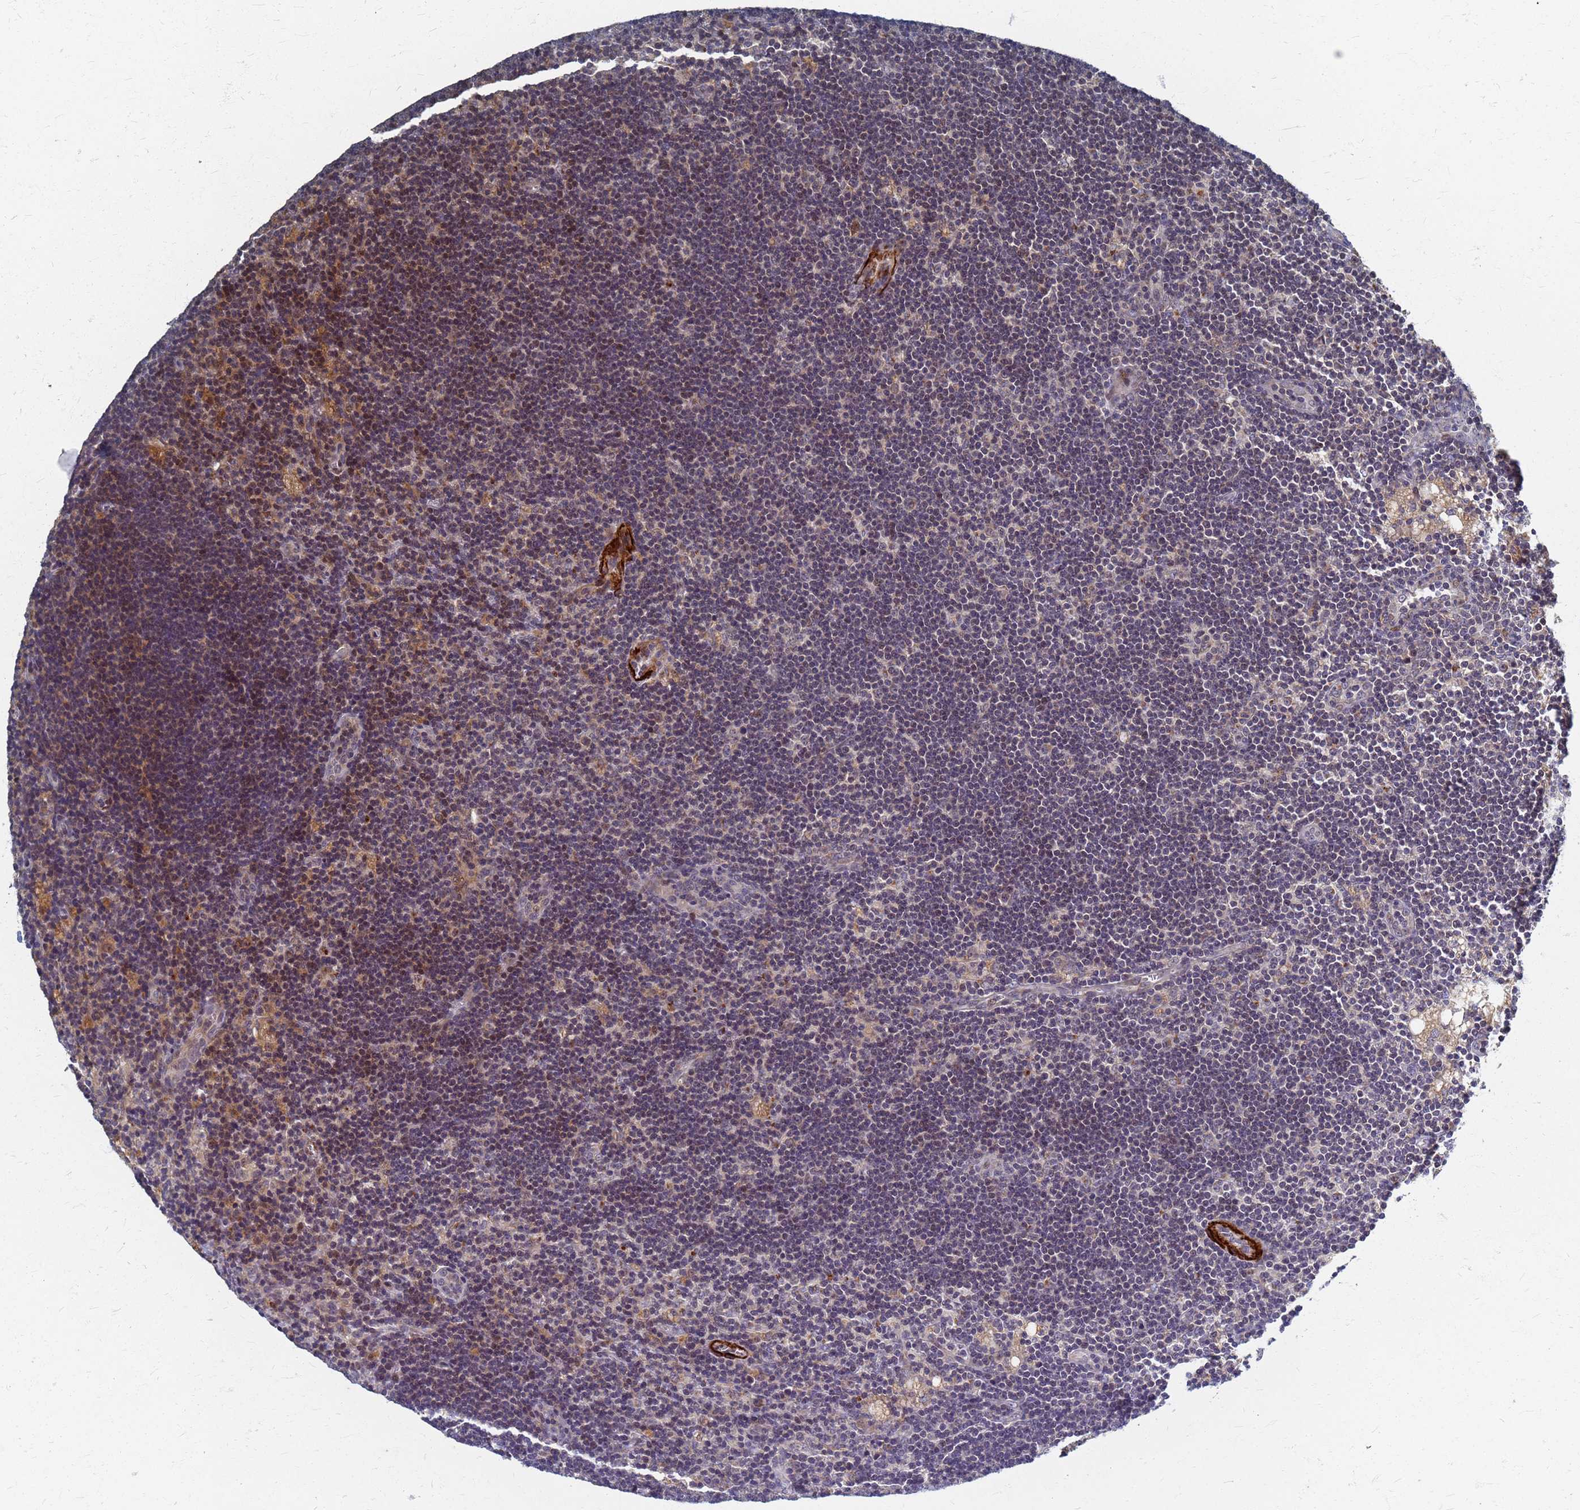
{"staining": {"intensity": "weak", "quantity": "<25%", "location": "cytoplasmic/membranous"}, "tissue": "lymph node", "cell_type": "Non-germinal center cells", "image_type": "normal", "snomed": [{"axis": "morphology", "description": "Normal tissue, NOS"}, {"axis": "topography", "description": "Lymph node"}], "caption": "Photomicrograph shows no protein staining in non-germinal center cells of benign lymph node.", "gene": "ATPAF1", "patient": {"sex": "male", "age": 24}}